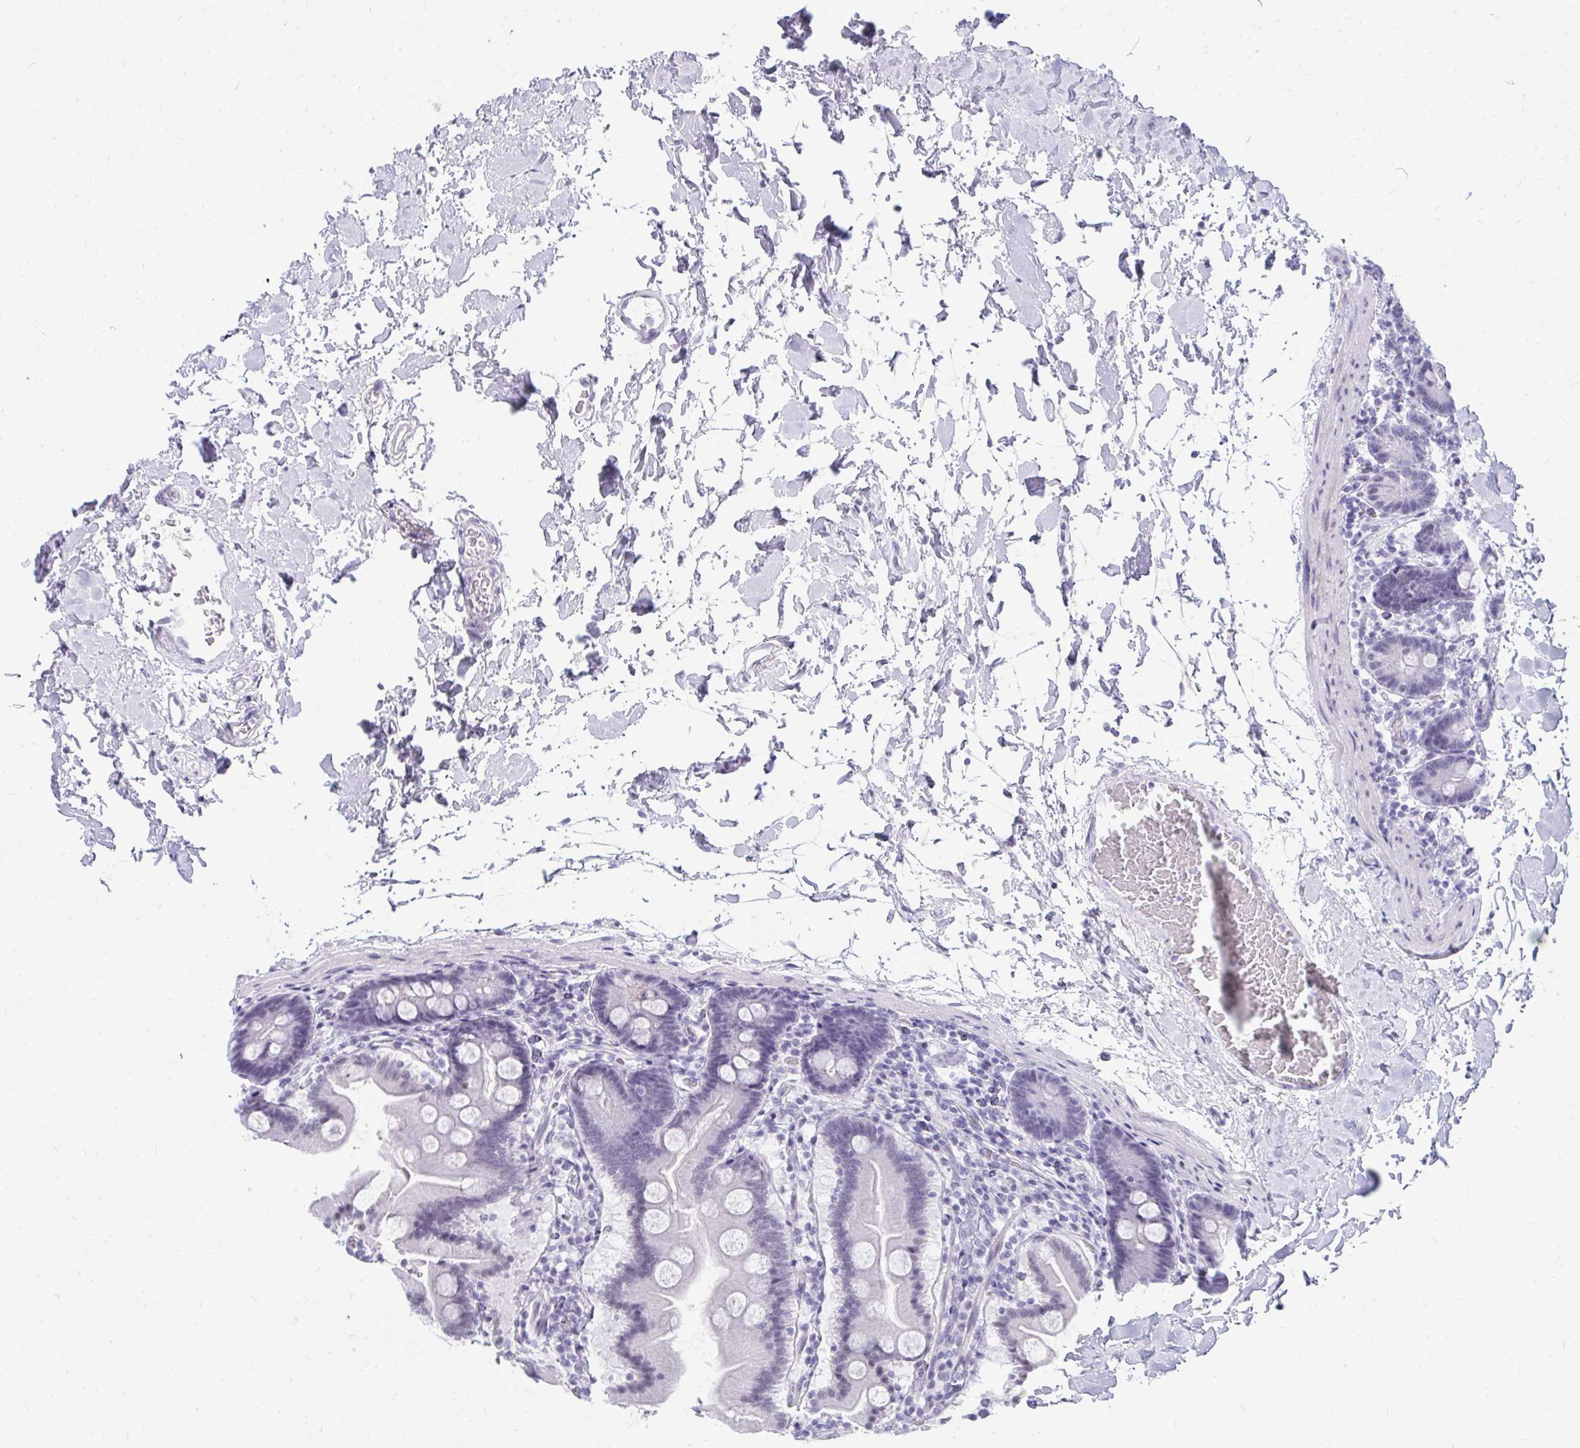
{"staining": {"intensity": "negative", "quantity": "none", "location": "none"}, "tissue": "duodenum", "cell_type": "Glandular cells", "image_type": "normal", "snomed": [{"axis": "morphology", "description": "Normal tissue, NOS"}, {"axis": "topography", "description": "Duodenum"}], "caption": "This is a histopathology image of immunohistochemistry (IHC) staining of normal duodenum, which shows no staining in glandular cells.", "gene": "OR5F1", "patient": {"sex": "male", "age": 55}}